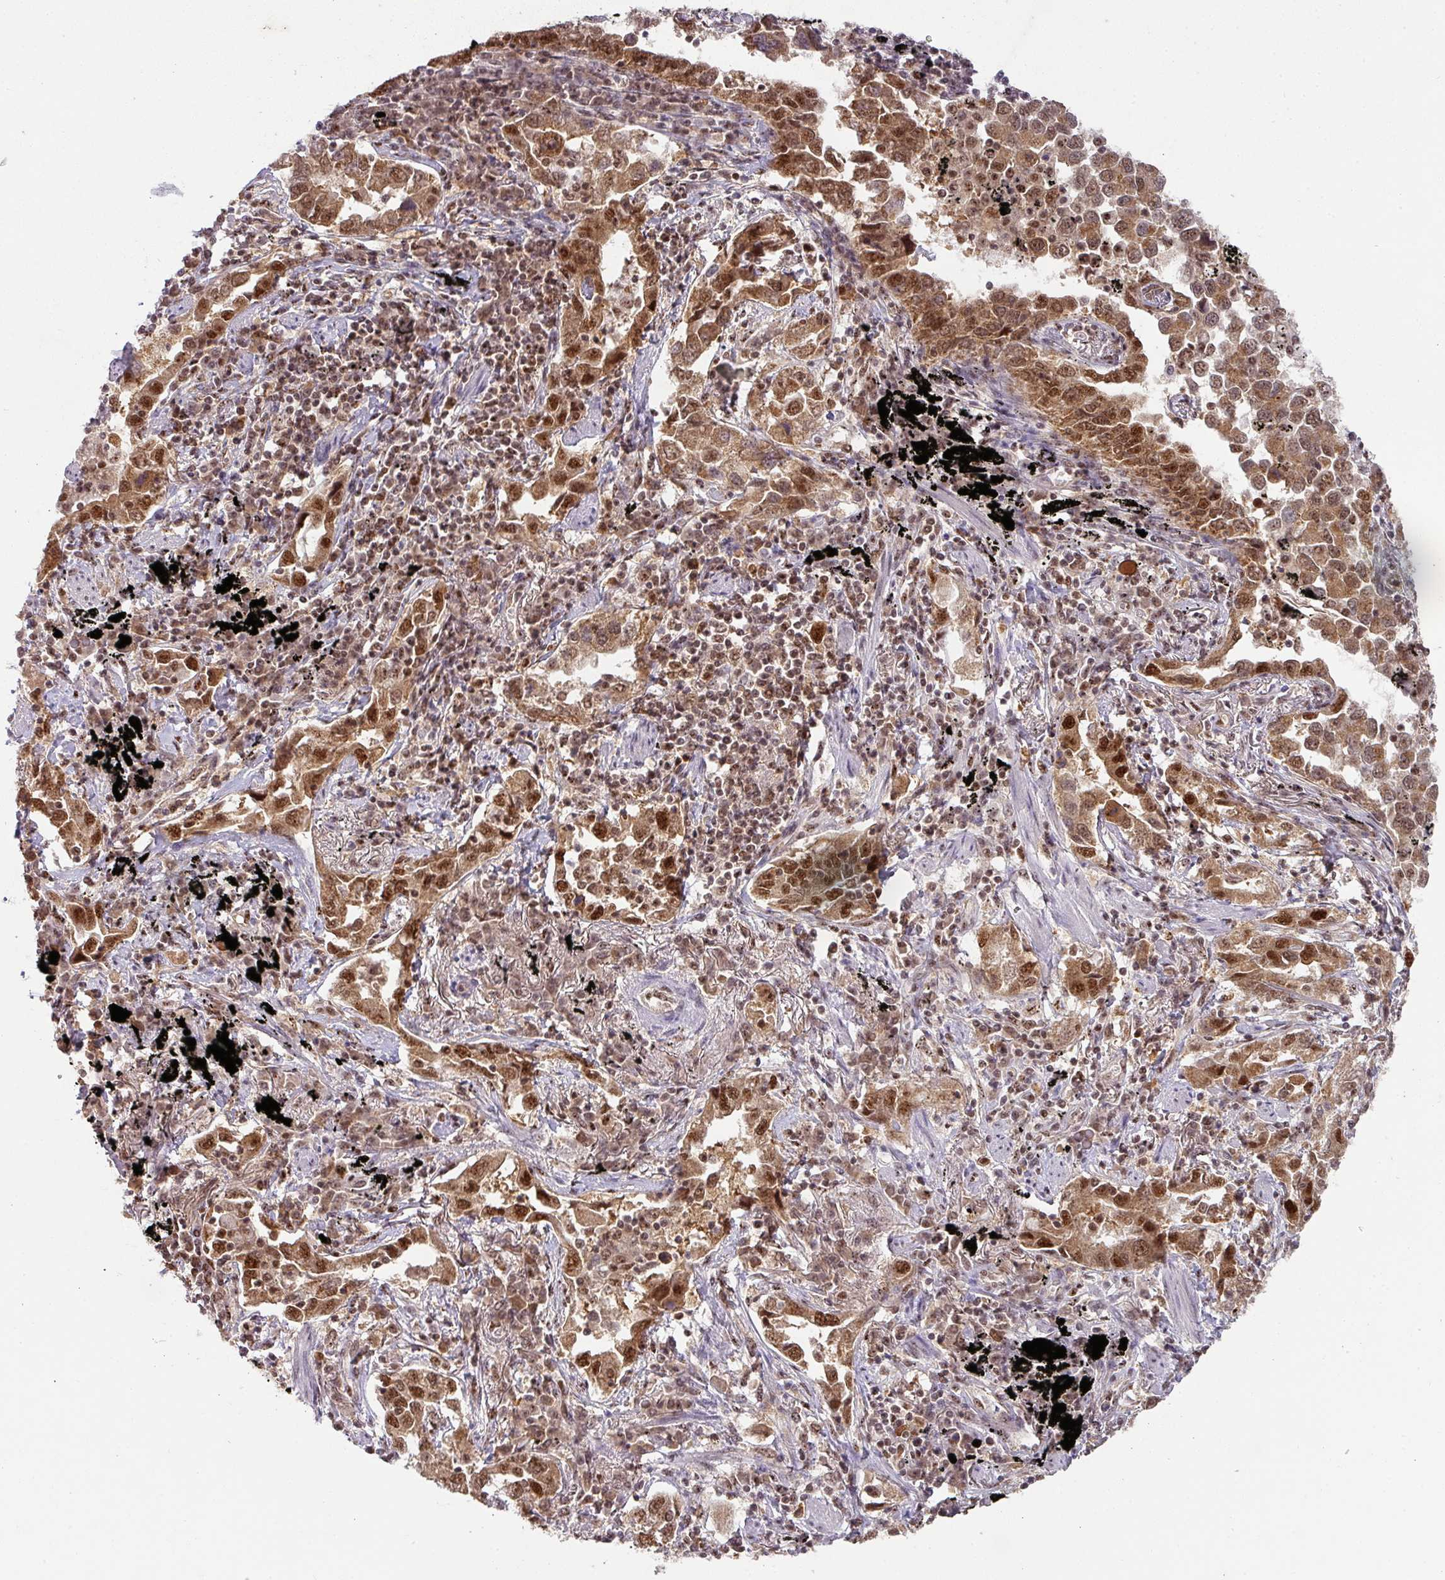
{"staining": {"intensity": "strong", "quantity": ">75%", "location": "cytoplasmic/membranous,nuclear"}, "tissue": "lung cancer", "cell_type": "Tumor cells", "image_type": "cancer", "snomed": [{"axis": "morphology", "description": "Adenocarcinoma, NOS"}, {"axis": "topography", "description": "Lung"}], "caption": "A high amount of strong cytoplasmic/membranous and nuclear positivity is identified in about >75% of tumor cells in lung cancer tissue.", "gene": "RANBP9", "patient": {"sex": "male", "age": 67}}